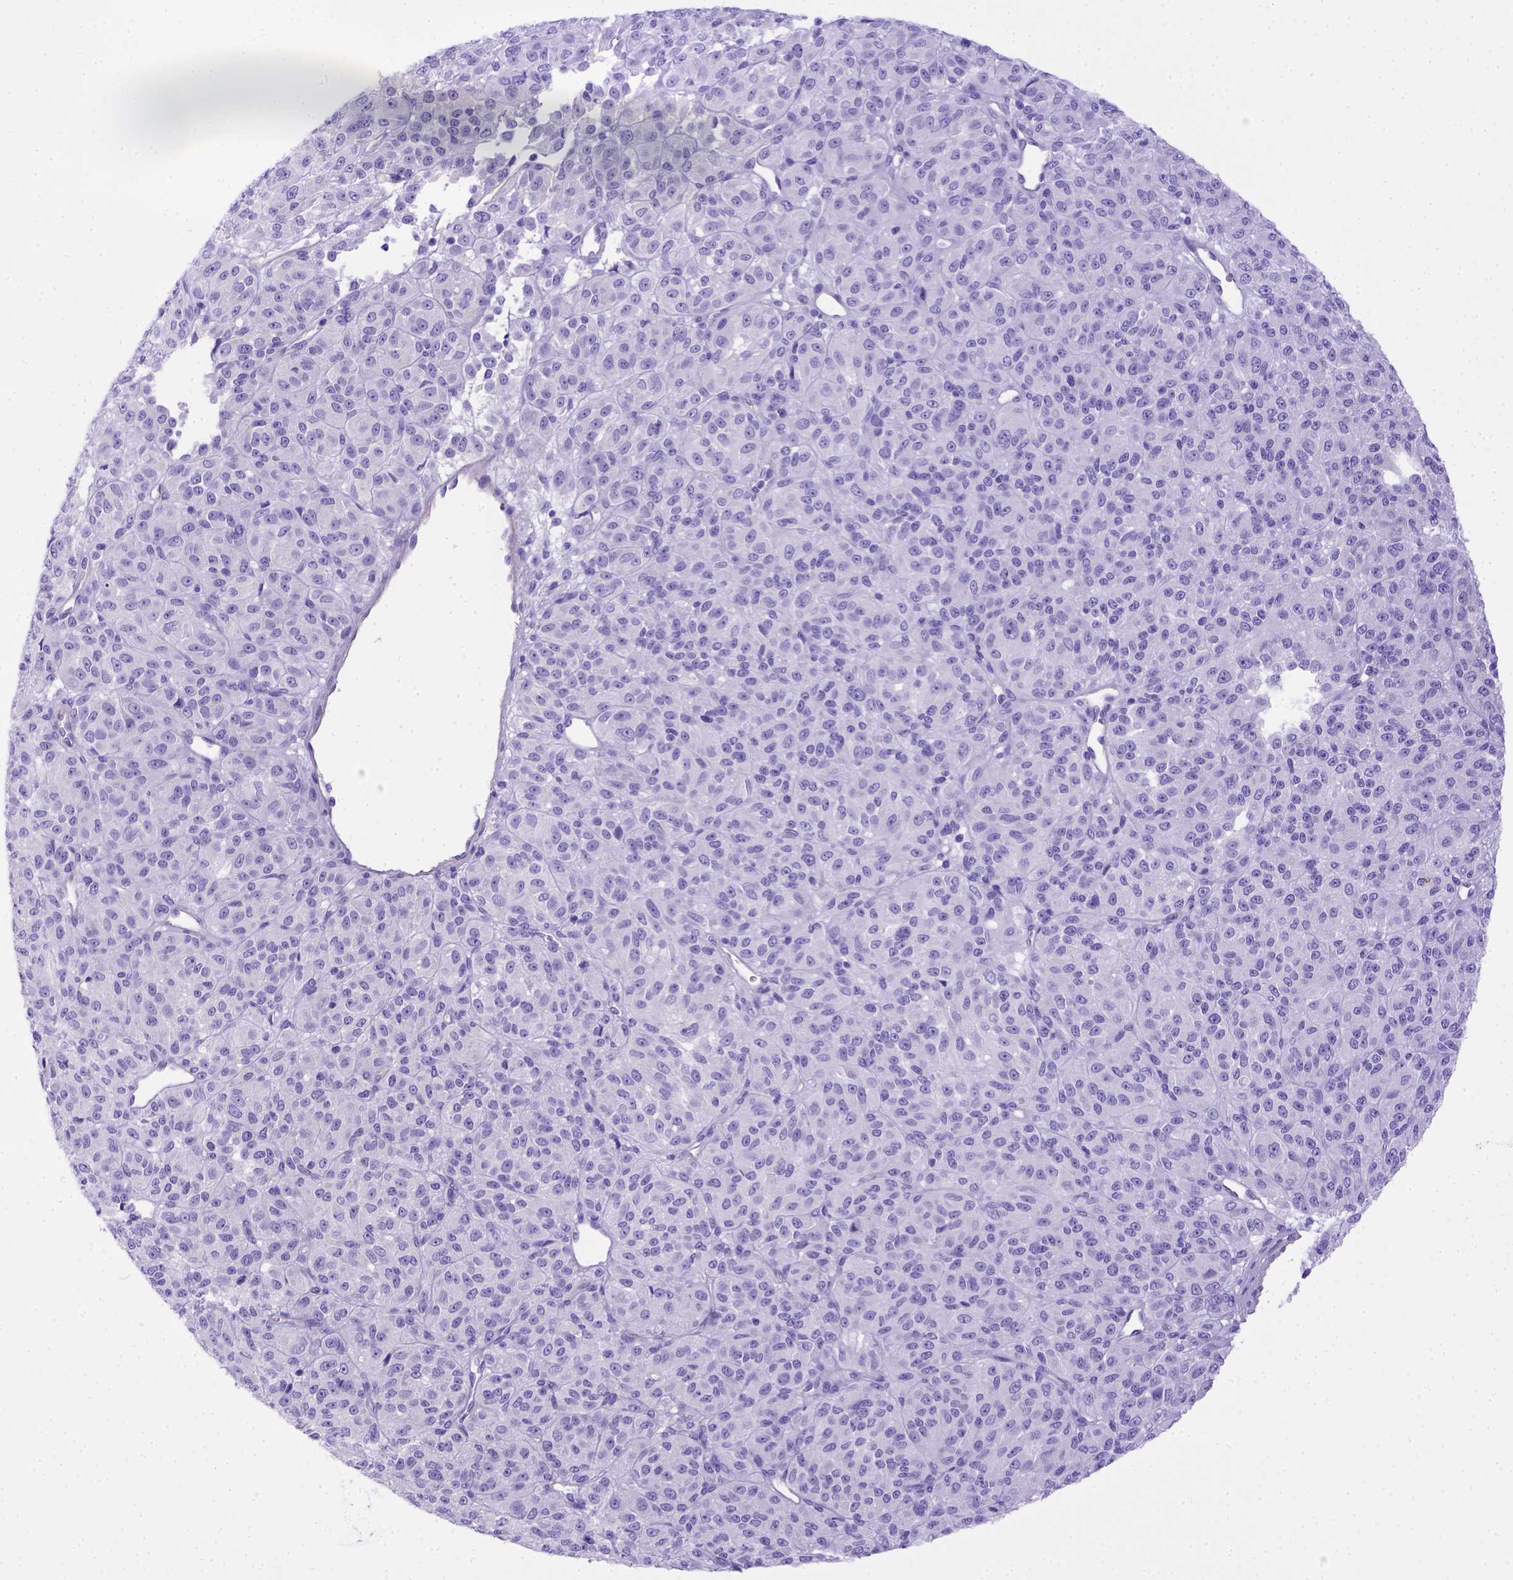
{"staining": {"intensity": "negative", "quantity": "none", "location": "none"}, "tissue": "melanoma", "cell_type": "Tumor cells", "image_type": "cancer", "snomed": [{"axis": "morphology", "description": "Malignant melanoma, Metastatic site"}, {"axis": "topography", "description": "Brain"}], "caption": "Malignant melanoma (metastatic site) stained for a protein using immunohistochemistry reveals no staining tumor cells.", "gene": "LRRC18", "patient": {"sex": "female", "age": 56}}